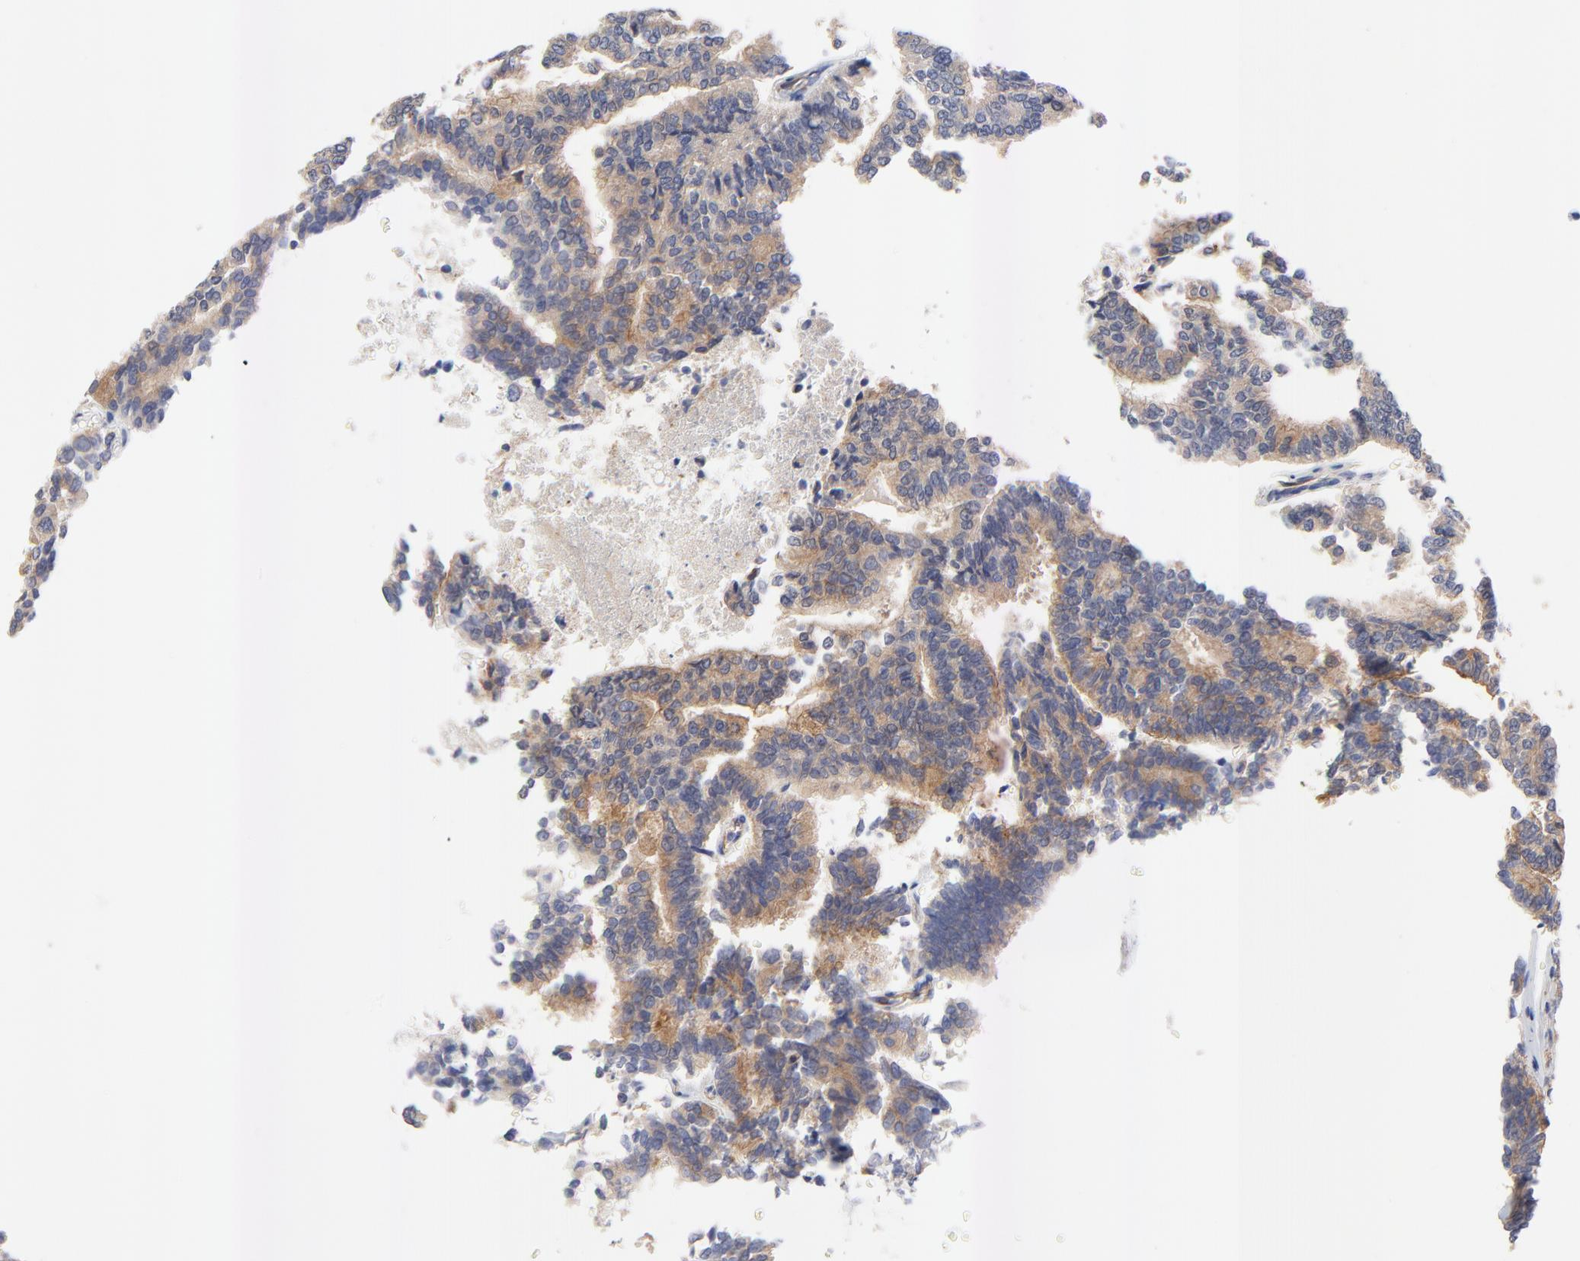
{"staining": {"intensity": "moderate", "quantity": ">75%", "location": "cytoplasmic/membranous"}, "tissue": "thyroid cancer", "cell_type": "Tumor cells", "image_type": "cancer", "snomed": [{"axis": "morphology", "description": "Papillary adenocarcinoma, NOS"}, {"axis": "topography", "description": "Thyroid gland"}], "caption": "A medium amount of moderate cytoplasmic/membranous positivity is seen in about >75% of tumor cells in thyroid cancer tissue.", "gene": "FBXL2", "patient": {"sex": "female", "age": 35}}